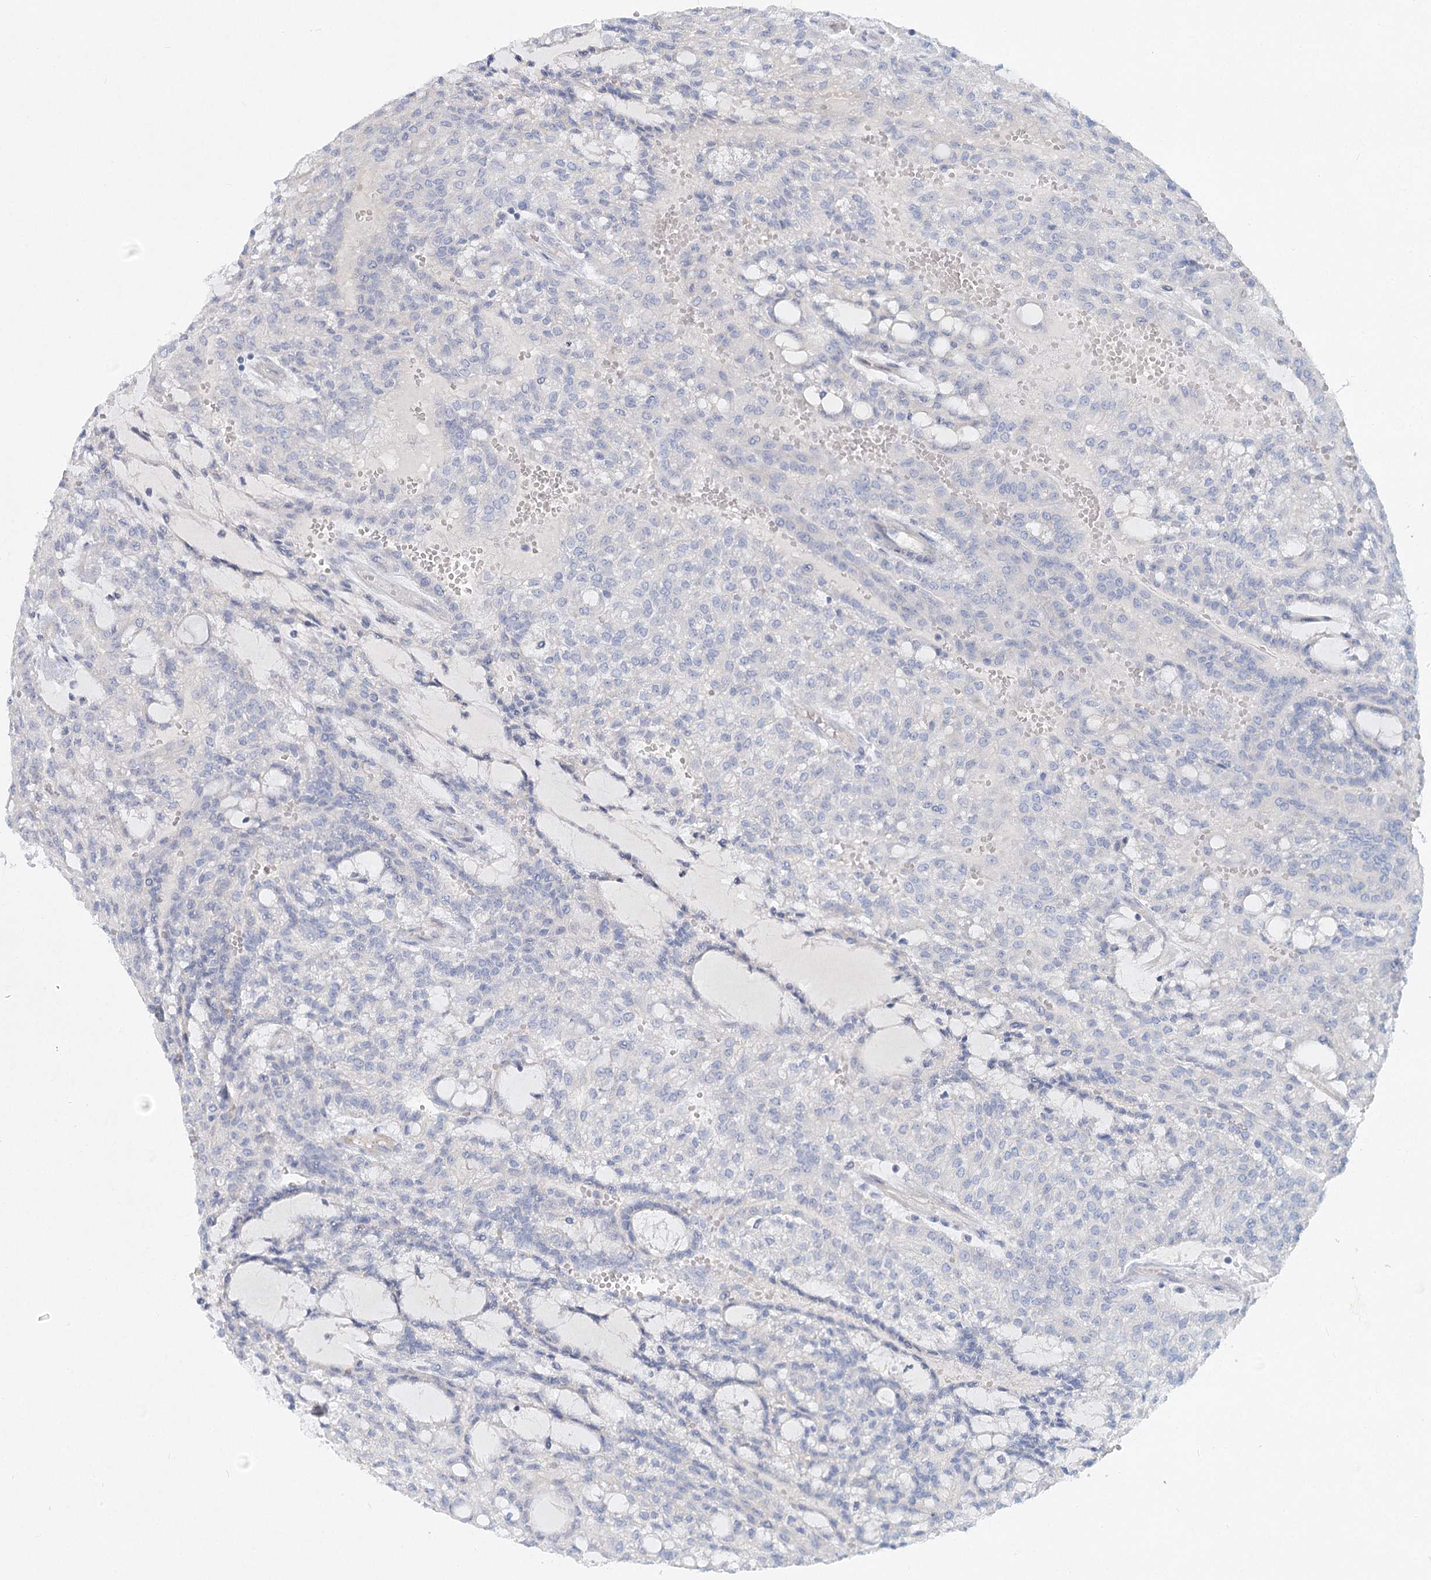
{"staining": {"intensity": "negative", "quantity": "none", "location": "none"}, "tissue": "renal cancer", "cell_type": "Tumor cells", "image_type": "cancer", "snomed": [{"axis": "morphology", "description": "Adenocarcinoma, NOS"}, {"axis": "topography", "description": "Kidney"}], "caption": "Immunohistochemical staining of adenocarcinoma (renal) demonstrates no significant staining in tumor cells. (DAB IHC, high magnification).", "gene": "DNMBP", "patient": {"sex": "male", "age": 63}}